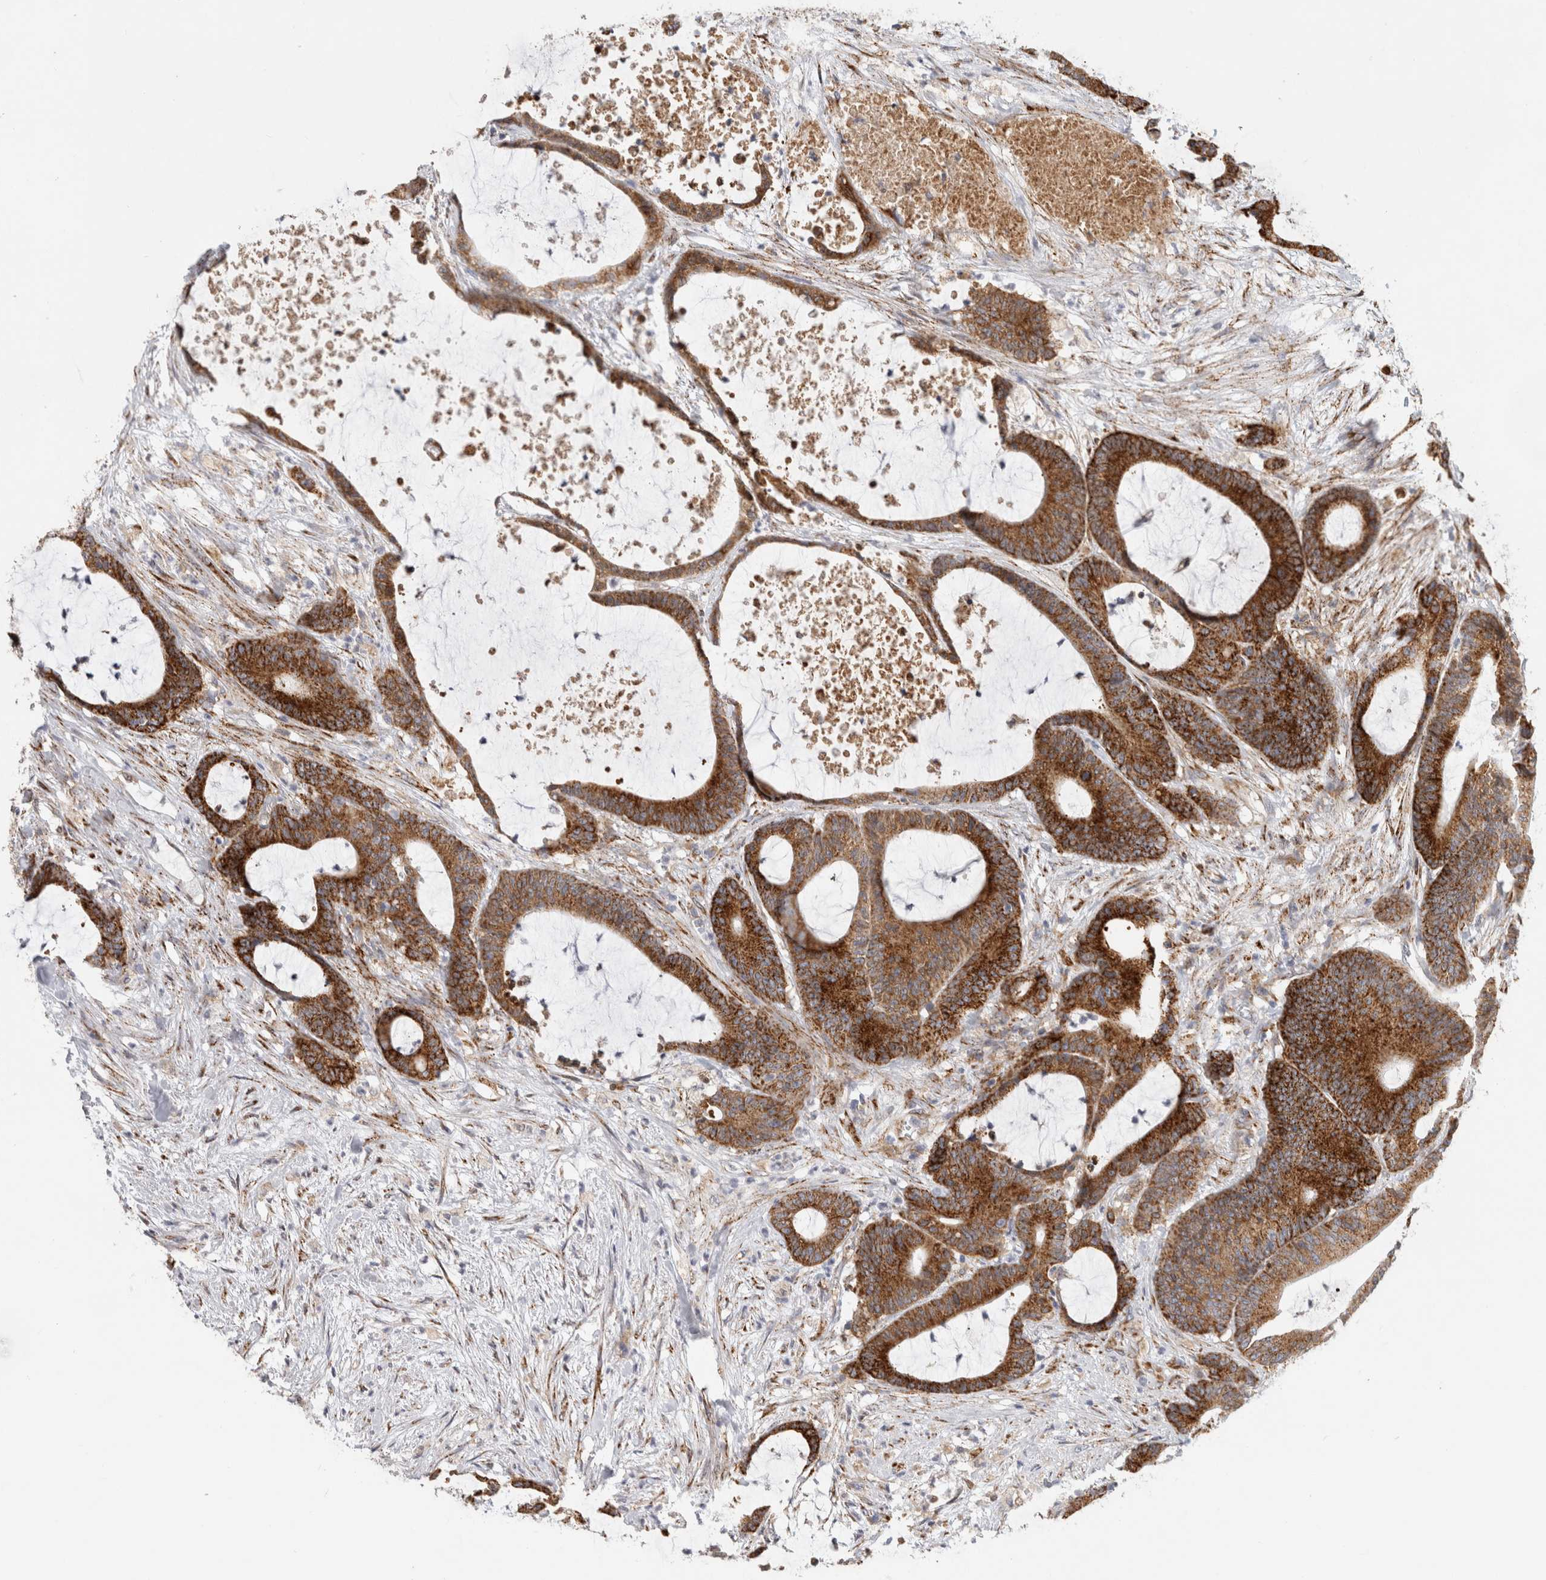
{"staining": {"intensity": "strong", "quantity": ">75%", "location": "cytoplasmic/membranous"}, "tissue": "colorectal cancer", "cell_type": "Tumor cells", "image_type": "cancer", "snomed": [{"axis": "morphology", "description": "Adenocarcinoma, NOS"}, {"axis": "topography", "description": "Colon"}], "caption": "A brown stain shows strong cytoplasmic/membranous expression of a protein in colorectal cancer (adenocarcinoma) tumor cells.", "gene": "RPN2", "patient": {"sex": "female", "age": 84}}